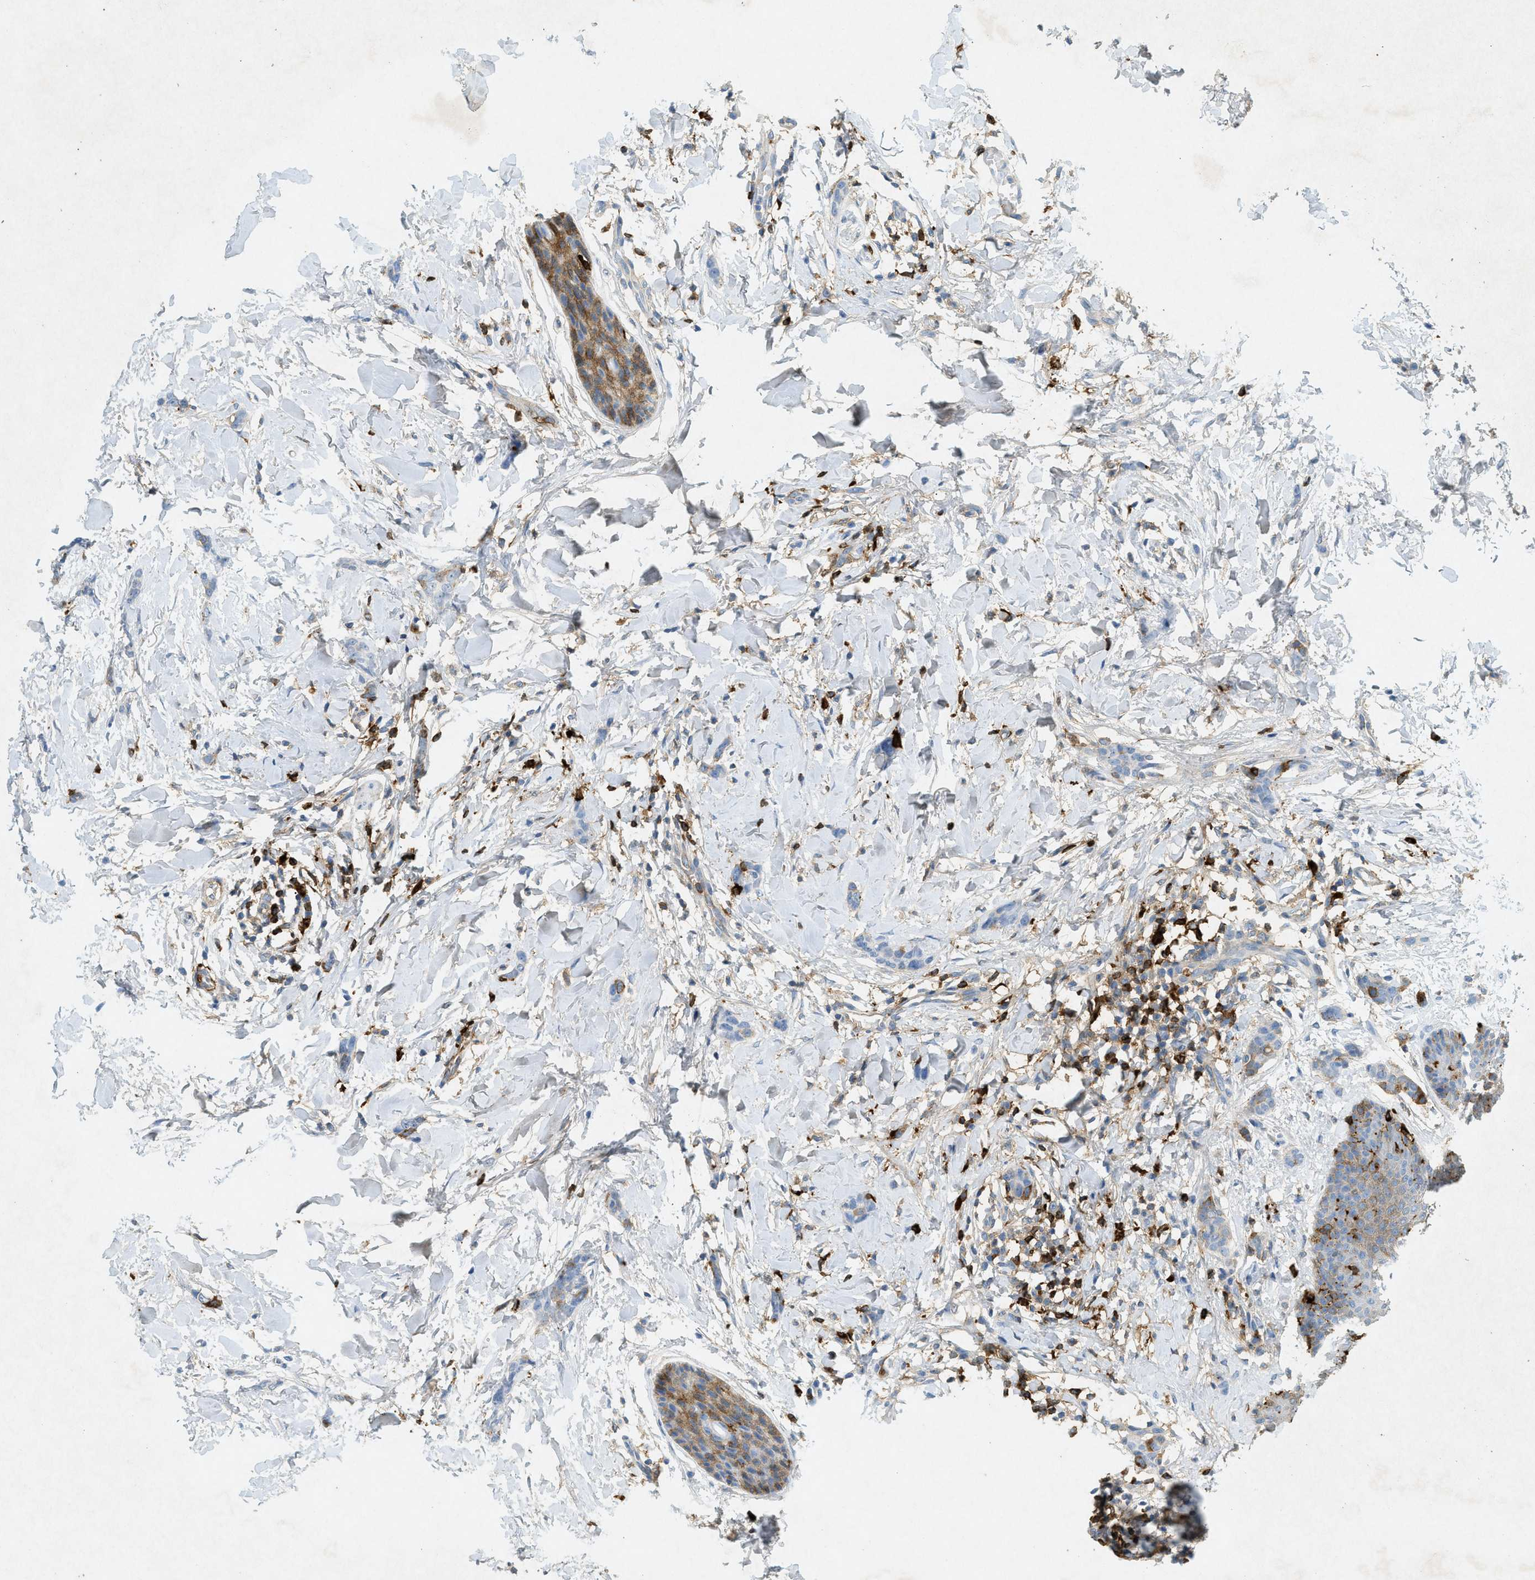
{"staining": {"intensity": "weak", "quantity": "<25%", "location": "cytoplasmic/membranous"}, "tissue": "breast cancer", "cell_type": "Tumor cells", "image_type": "cancer", "snomed": [{"axis": "morphology", "description": "Lobular carcinoma"}, {"axis": "topography", "description": "Skin"}, {"axis": "topography", "description": "Breast"}], "caption": "A high-resolution micrograph shows IHC staining of breast cancer (lobular carcinoma), which exhibits no significant positivity in tumor cells.", "gene": "F2", "patient": {"sex": "female", "age": 46}}